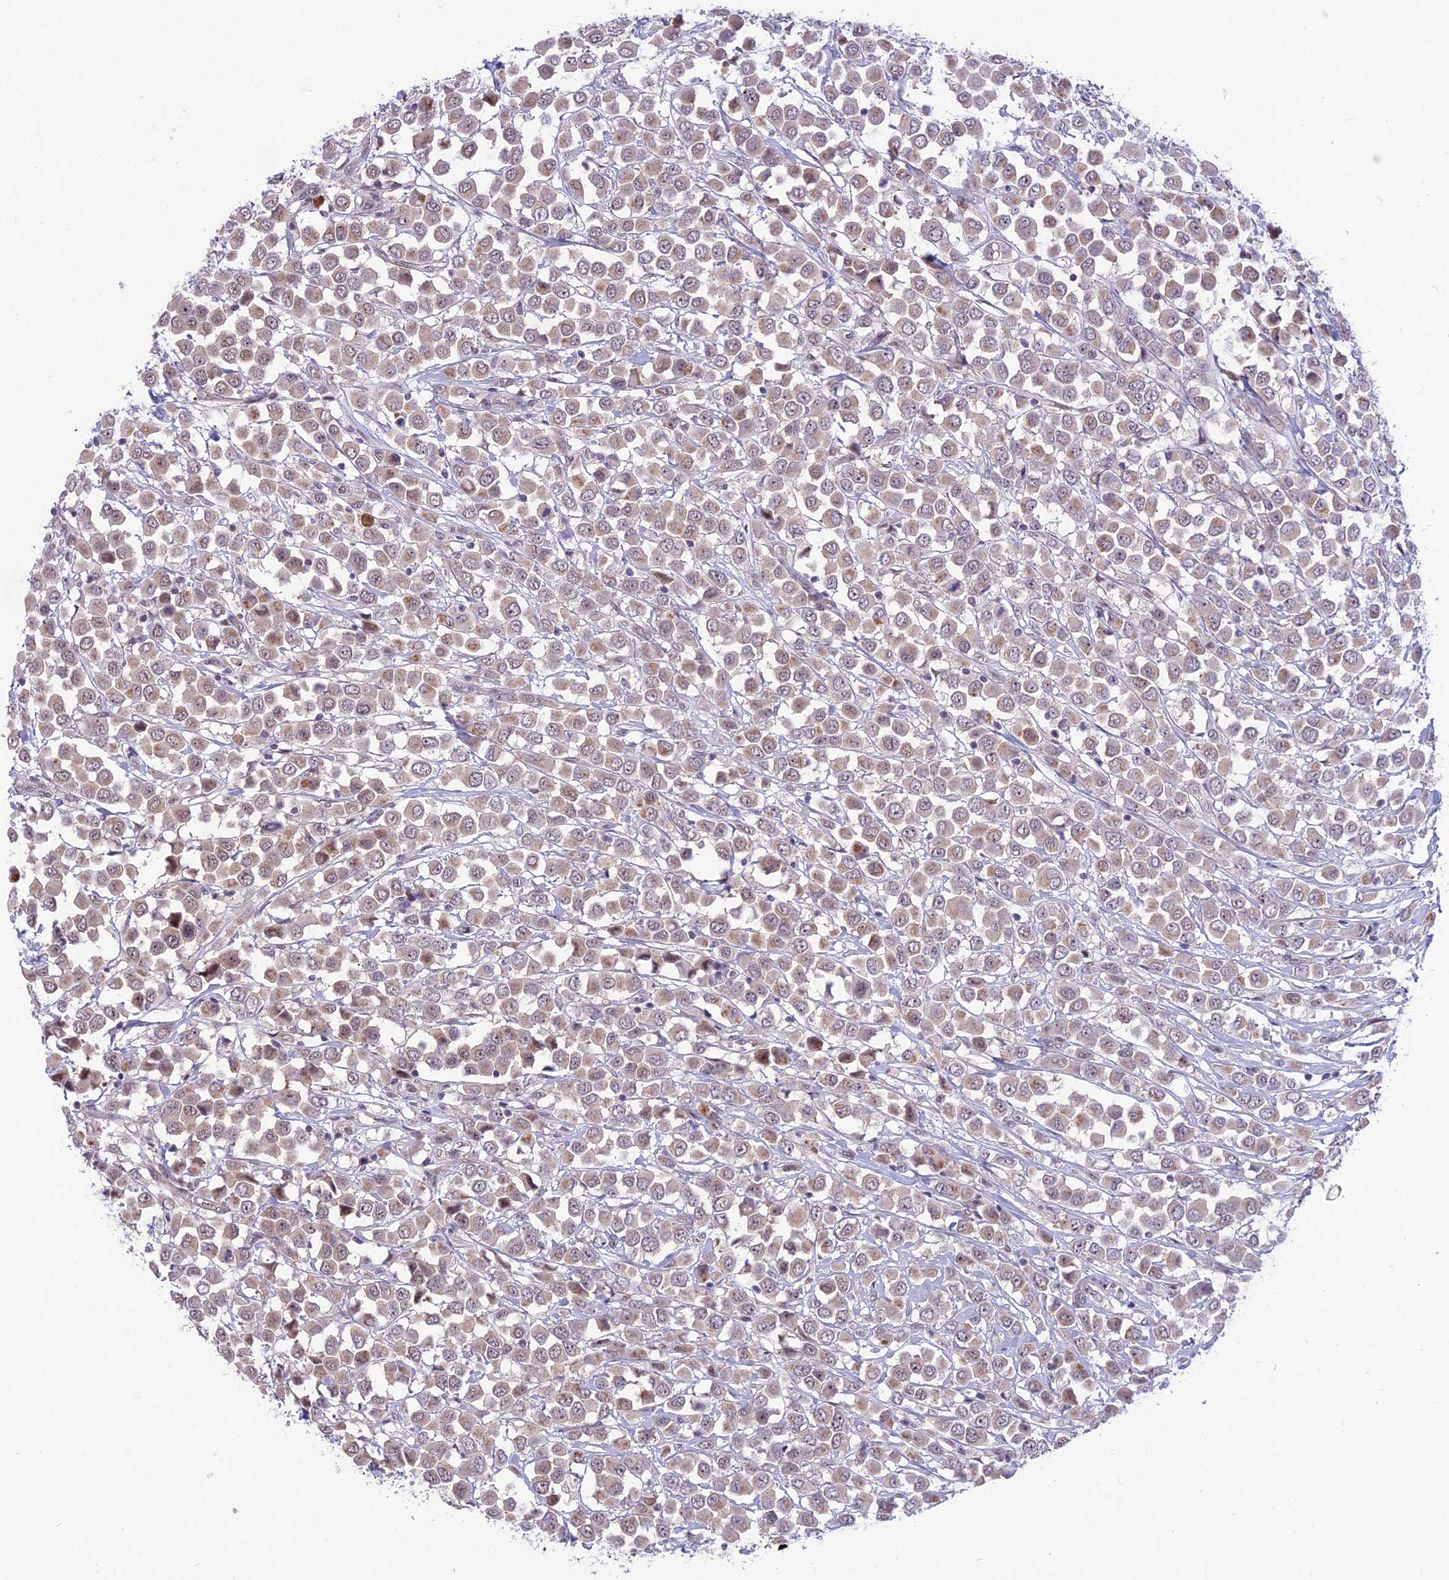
{"staining": {"intensity": "weak", "quantity": "25%-75%", "location": "cytoplasmic/membranous"}, "tissue": "breast cancer", "cell_type": "Tumor cells", "image_type": "cancer", "snomed": [{"axis": "morphology", "description": "Duct carcinoma"}, {"axis": "topography", "description": "Breast"}], "caption": "Immunohistochemical staining of invasive ductal carcinoma (breast) displays low levels of weak cytoplasmic/membranous protein staining in about 25%-75% of tumor cells.", "gene": "ZNF837", "patient": {"sex": "female", "age": 61}}